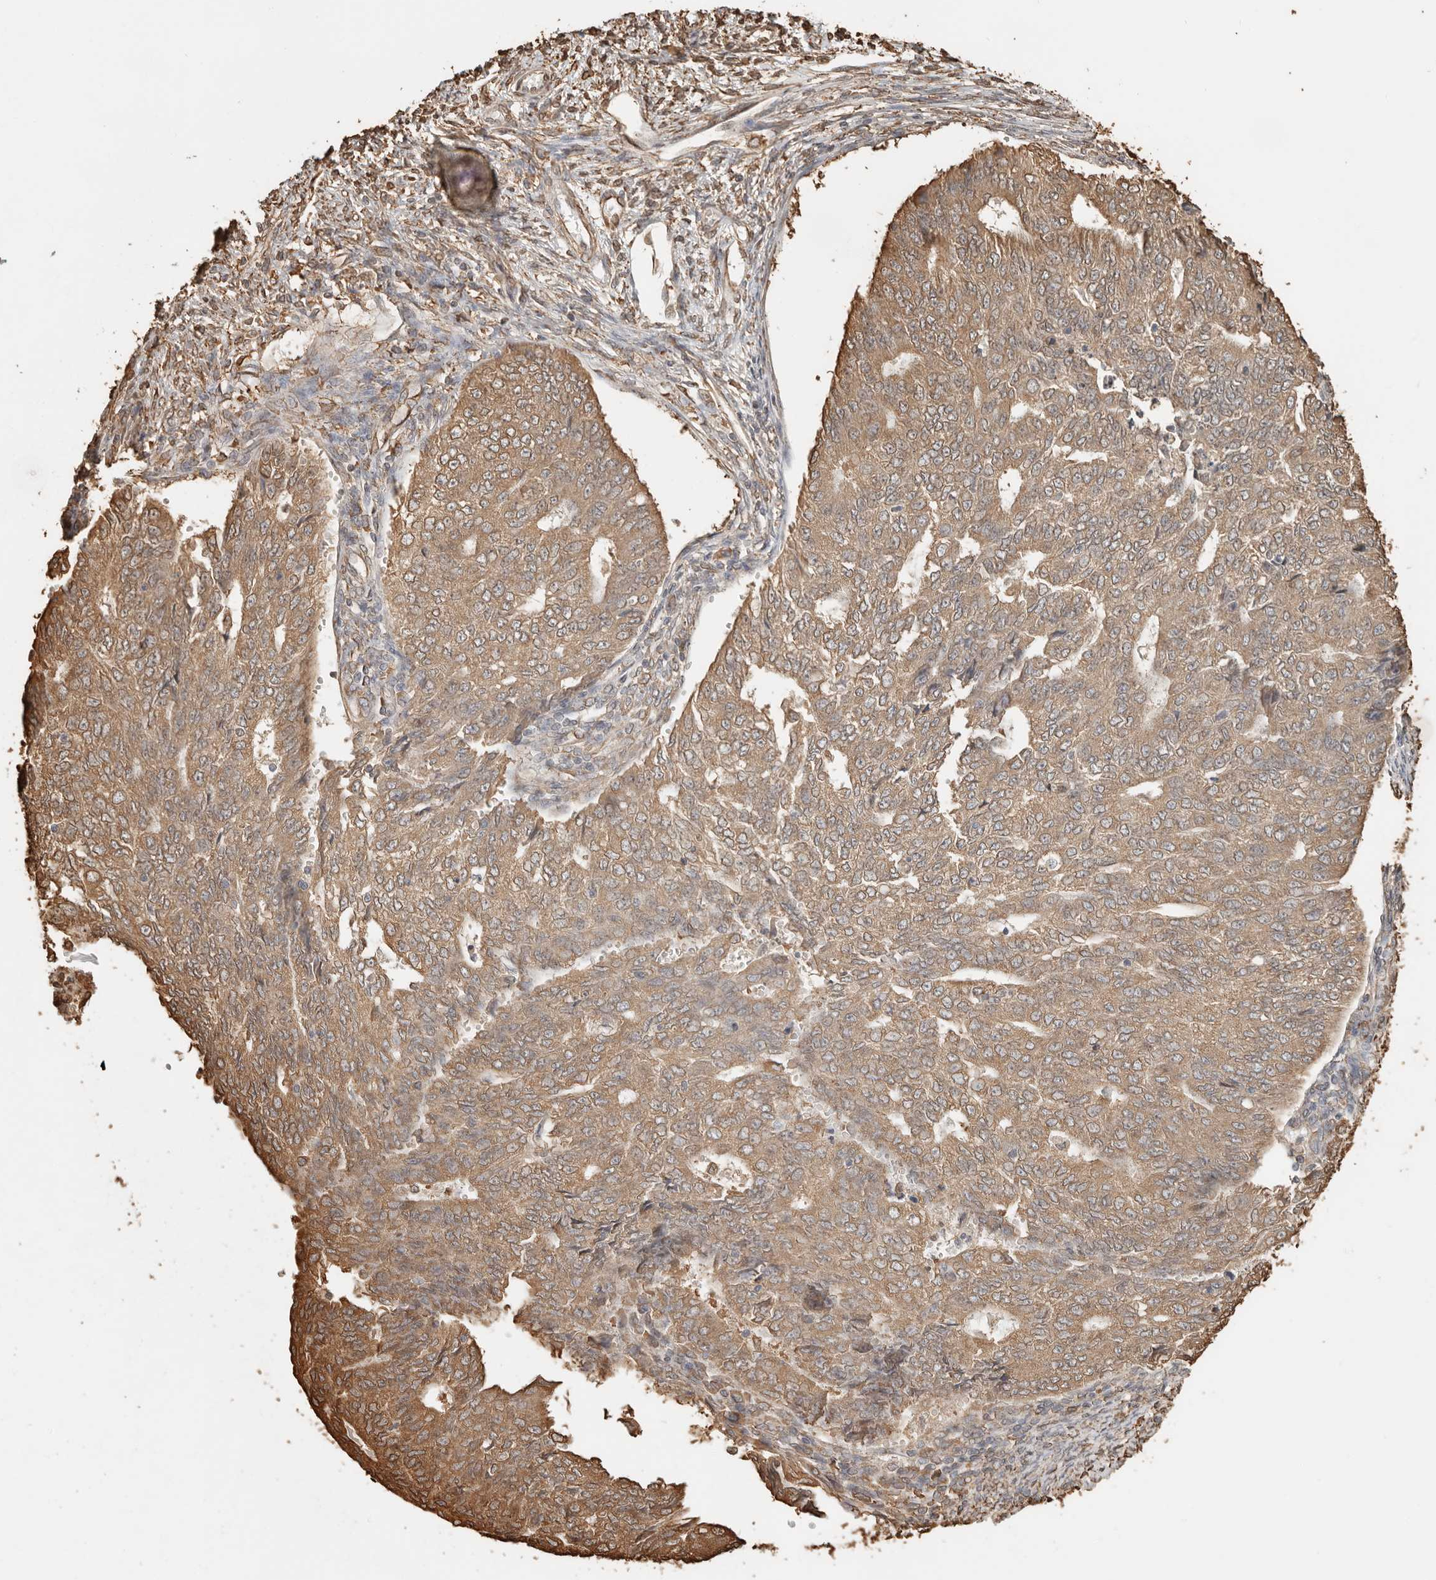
{"staining": {"intensity": "moderate", "quantity": ">75%", "location": "cytoplasmic/membranous"}, "tissue": "endometrial cancer", "cell_type": "Tumor cells", "image_type": "cancer", "snomed": [{"axis": "morphology", "description": "Adenocarcinoma, NOS"}, {"axis": "topography", "description": "Endometrium"}], "caption": "About >75% of tumor cells in adenocarcinoma (endometrial) show moderate cytoplasmic/membranous protein staining as visualized by brown immunohistochemical staining.", "gene": "ARHGEF10L", "patient": {"sex": "female", "age": 32}}